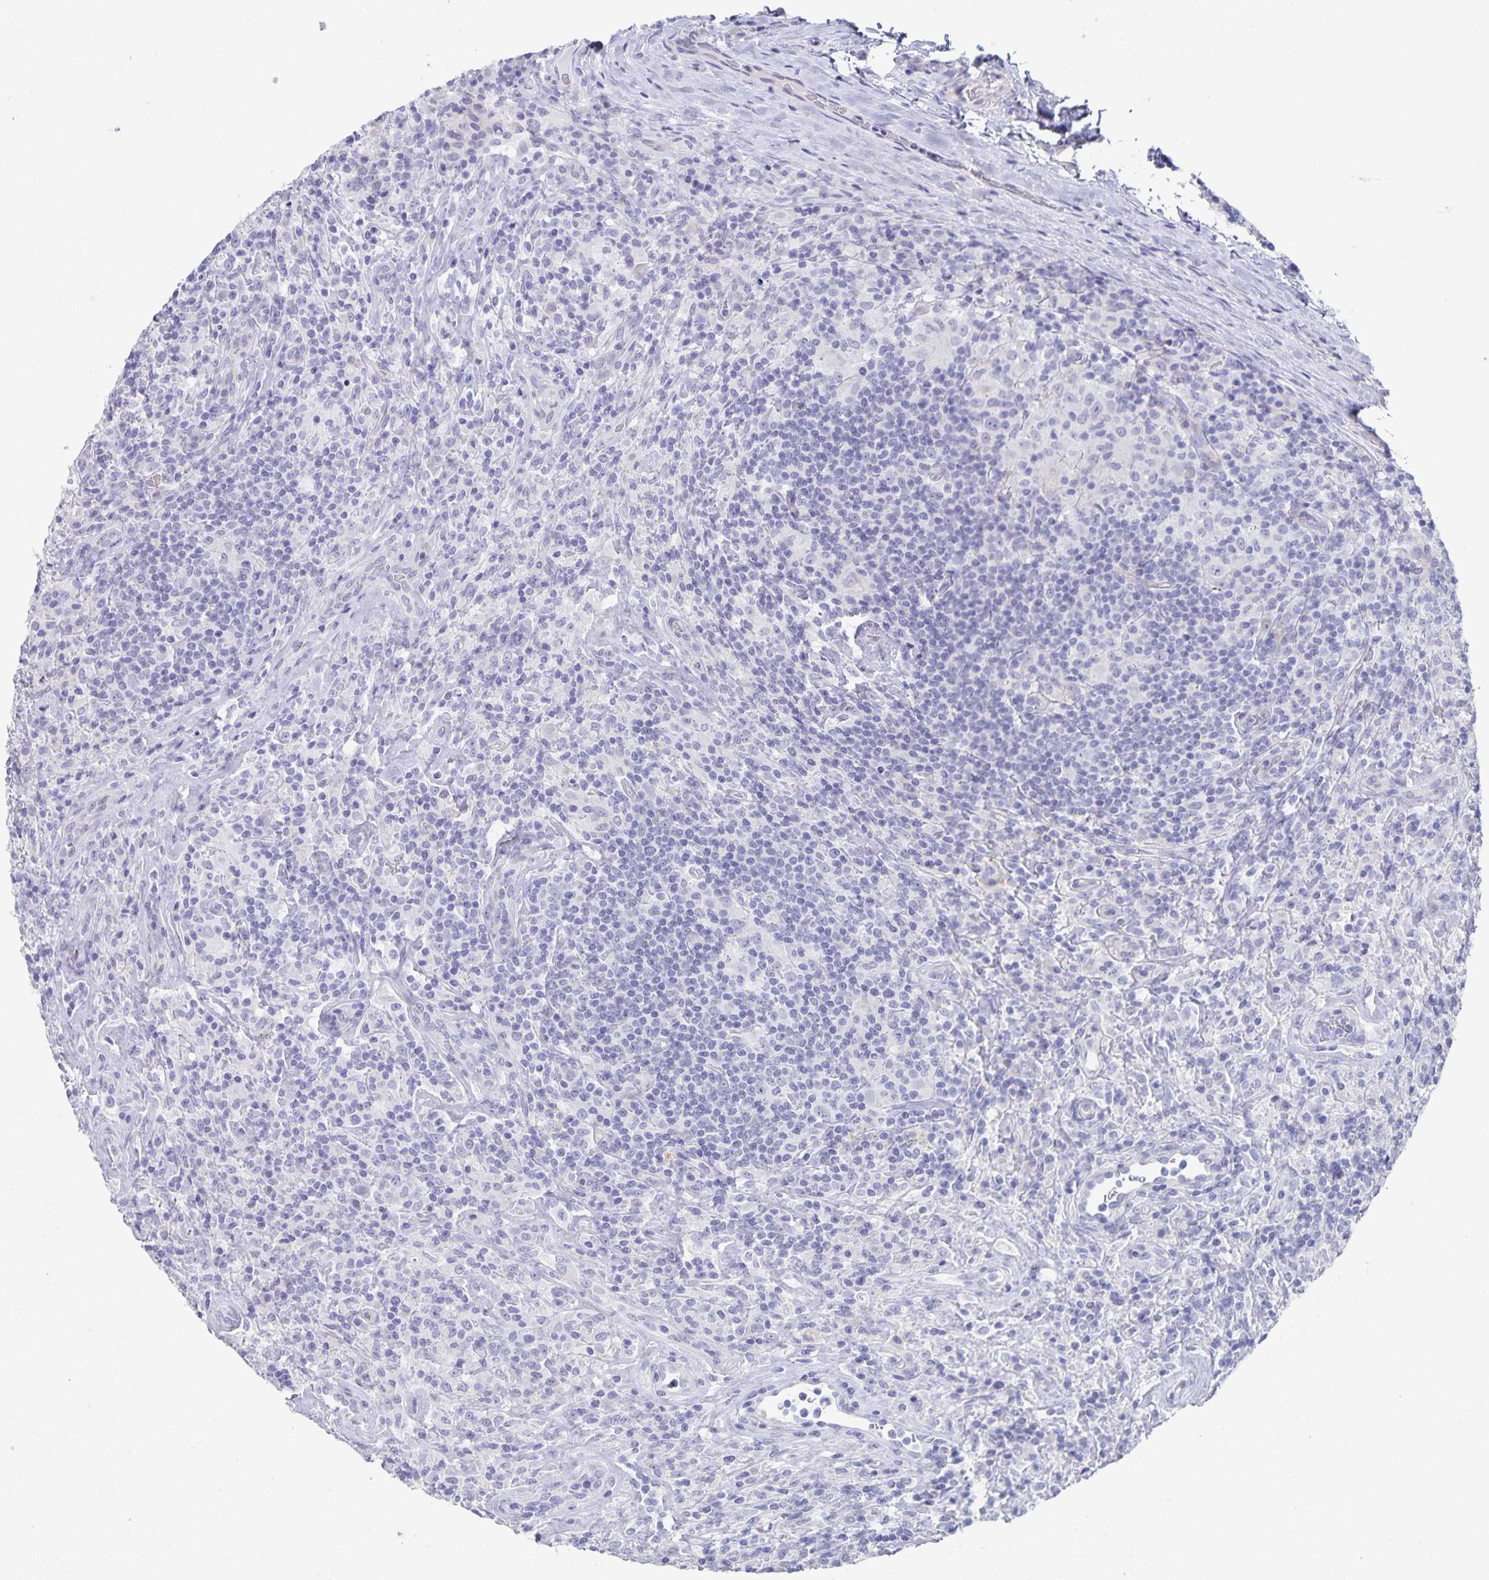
{"staining": {"intensity": "negative", "quantity": "none", "location": "none"}, "tissue": "lymphoma", "cell_type": "Tumor cells", "image_type": "cancer", "snomed": [{"axis": "morphology", "description": "Hodgkin's disease, NOS"}, {"axis": "morphology", "description": "Hodgkin's lymphoma, nodular sclerosis"}, {"axis": "topography", "description": "Lymph node"}], "caption": "IHC of lymphoma shows no staining in tumor cells.", "gene": "AQP4", "patient": {"sex": "female", "age": 10}}